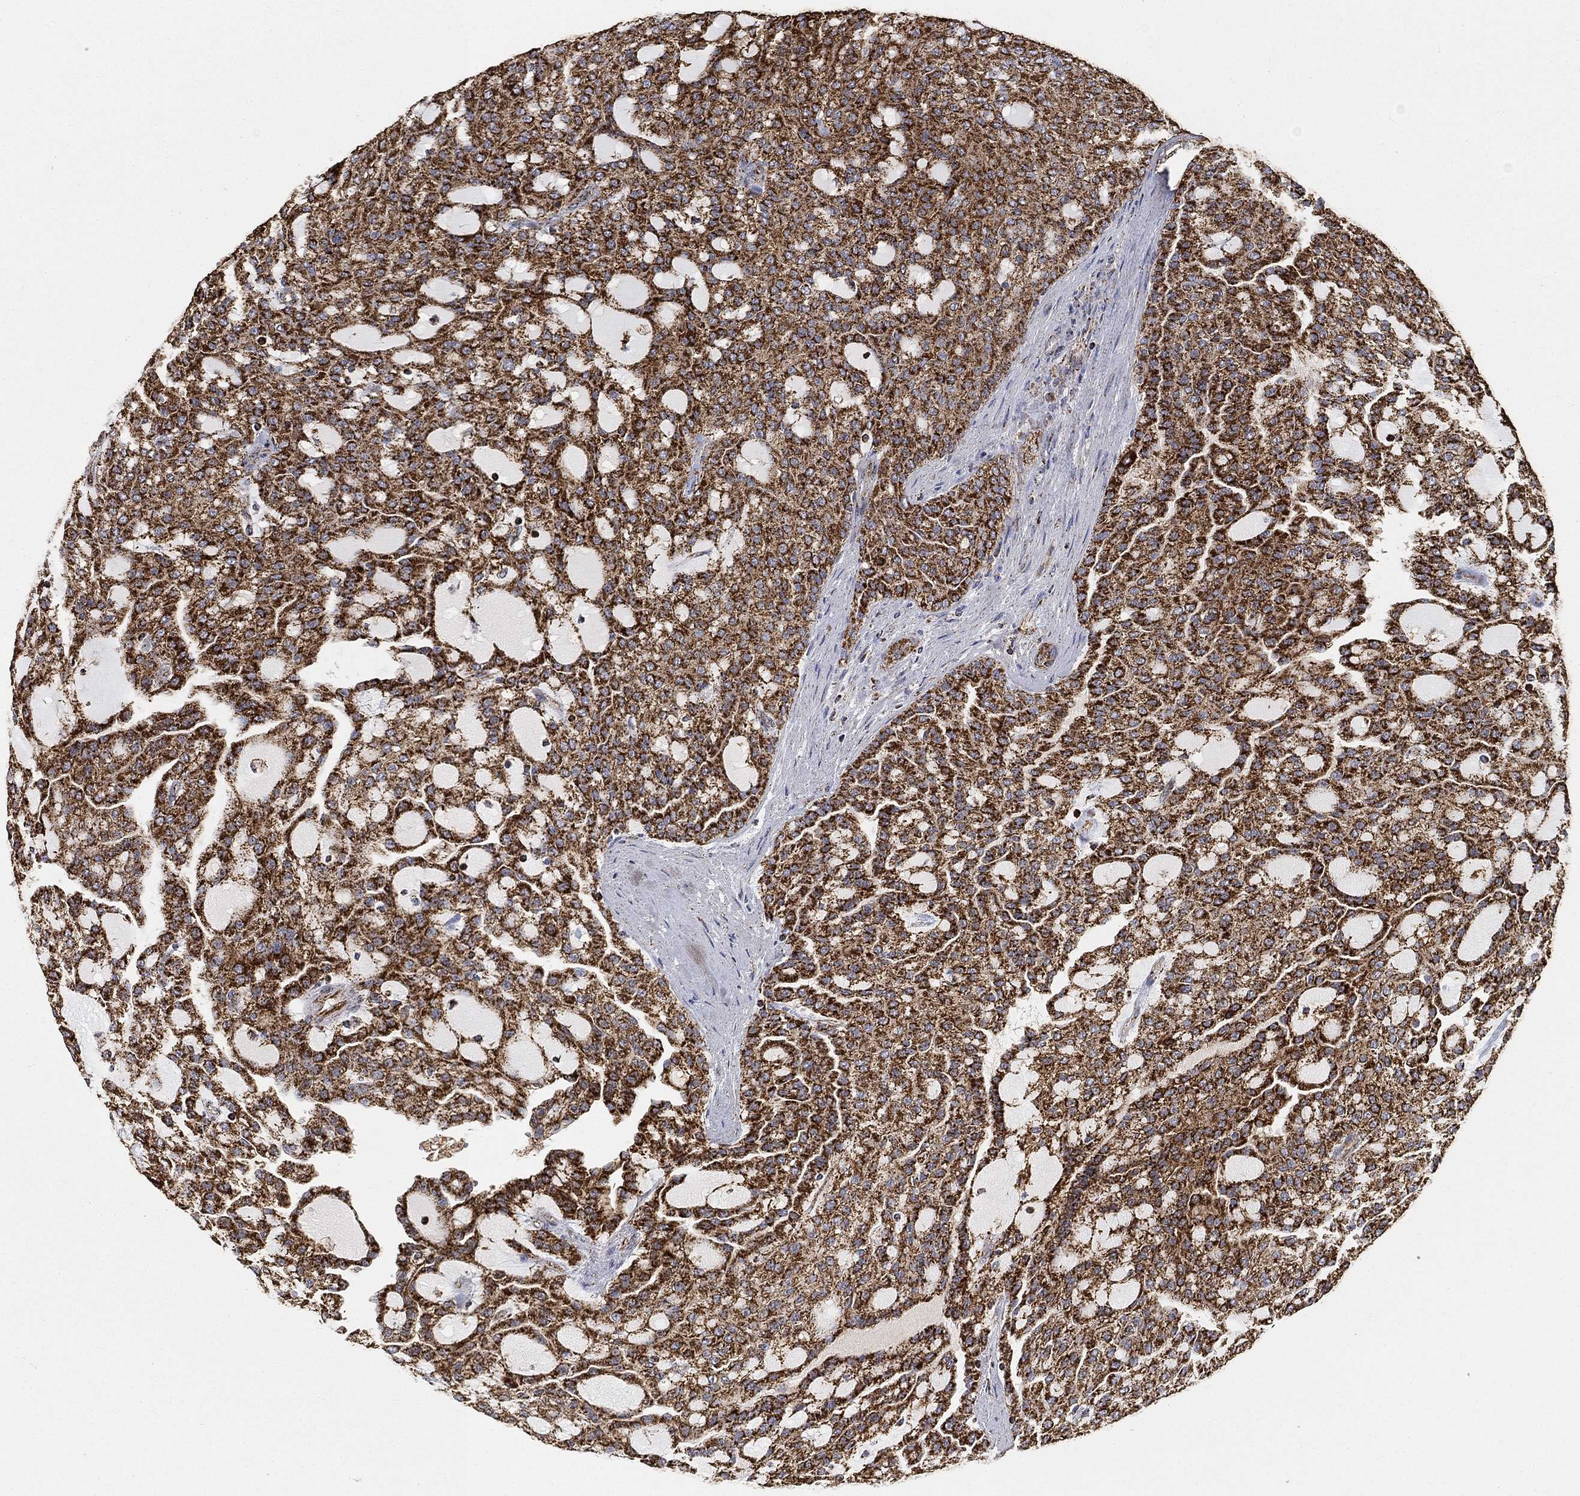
{"staining": {"intensity": "strong", "quantity": ">75%", "location": "cytoplasmic/membranous"}, "tissue": "renal cancer", "cell_type": "Tumor cells", "image_type": "cancer", "snomed": [{"axis": "morphology", "description": "Adenocarcinoma, NOS"}, {"axis": "topography", "description": "Kidney"}], "caption": "Human renal cancer (adenocarcinoma) stained with a protein marker reveals strong staining in tumor cells.", "gene": "SLC38A7", "patient": {"sex": "male", "age": 63}}